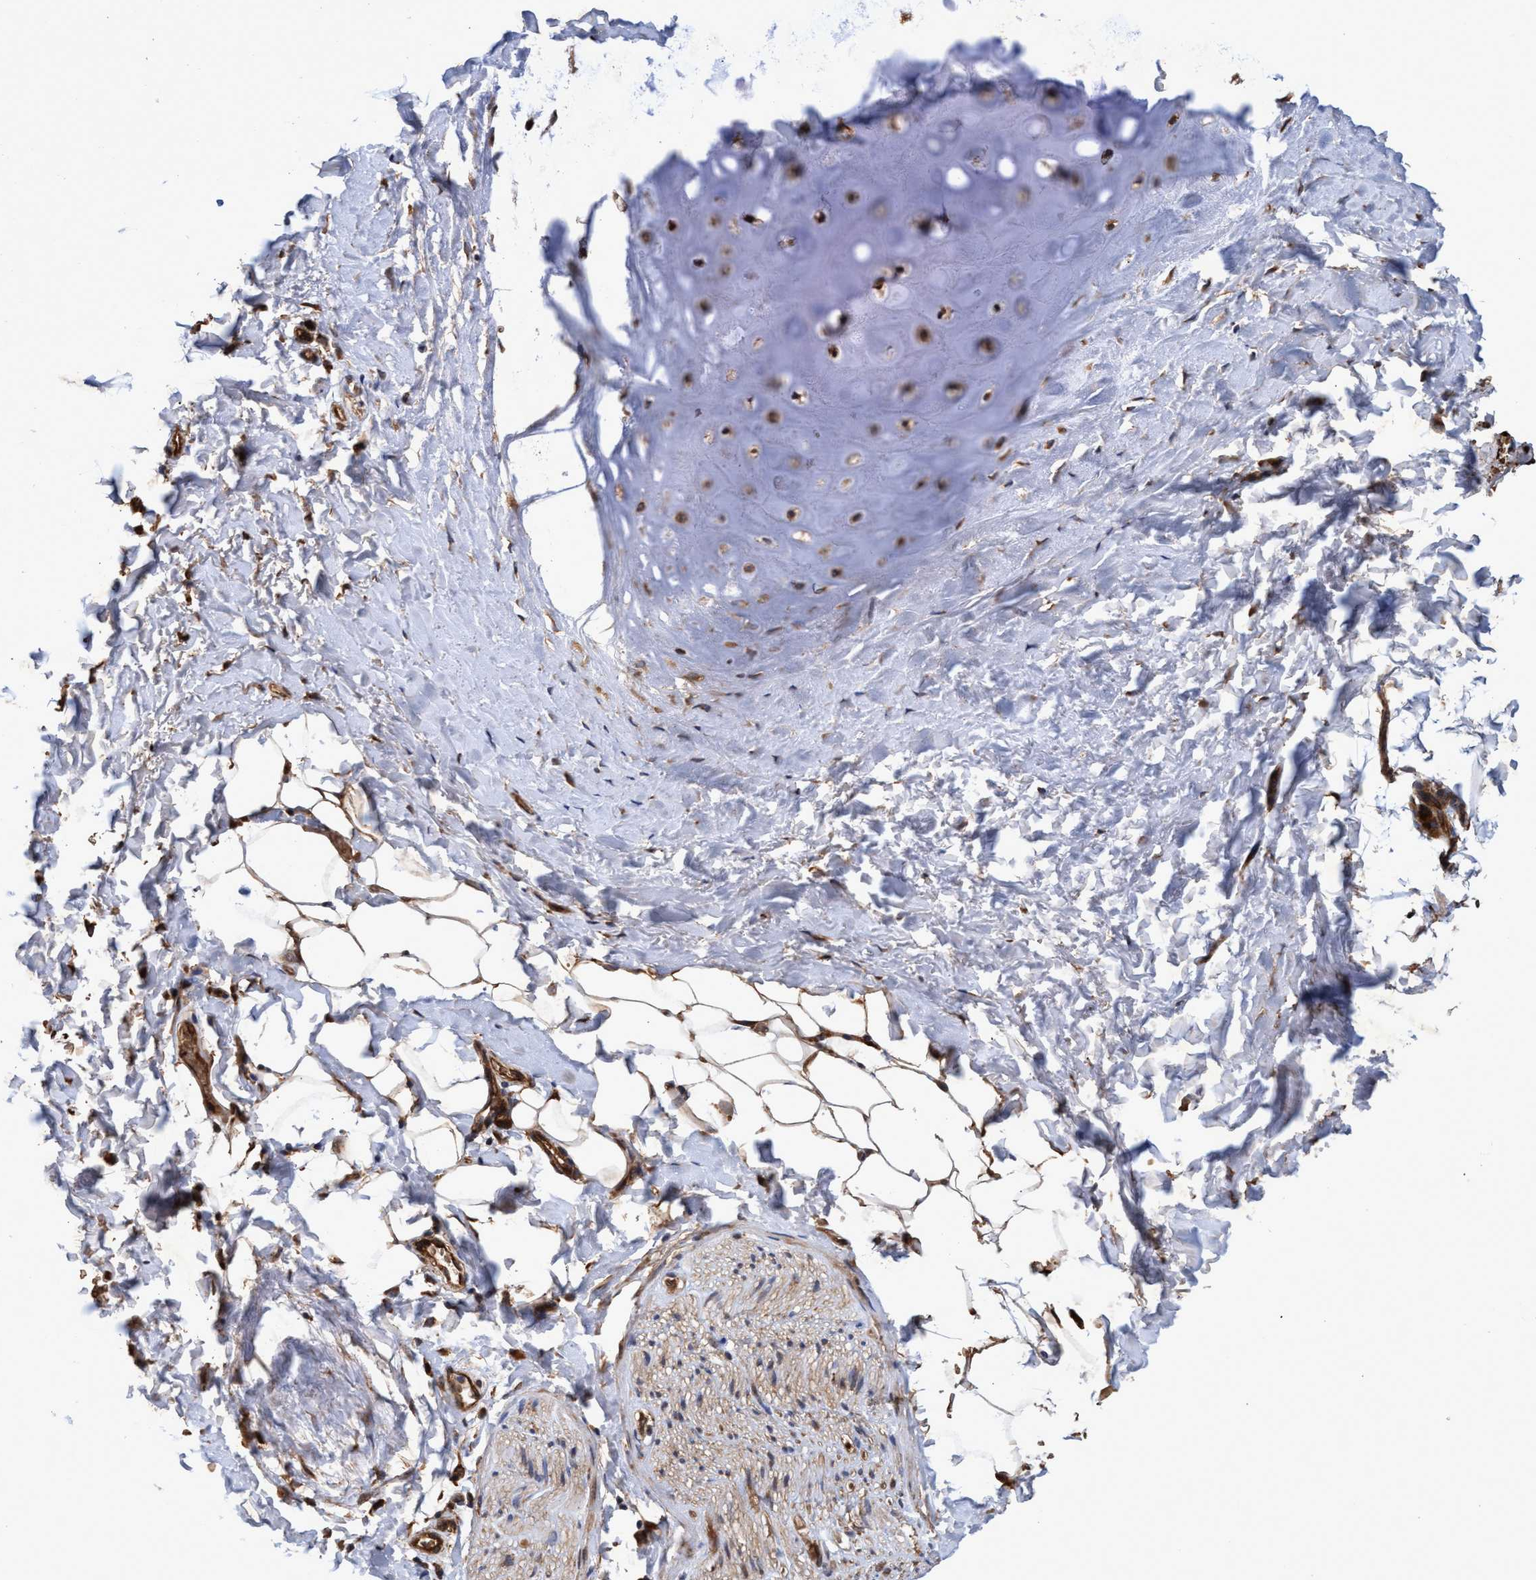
{"staining": {"intensity": "moderate", "quantity": ">75%", "location": "cytoplasmic/membranous"}, "tissue": "adipose tissue", "cell_type": "Adipocytes", "image_type": "normal", "snomed": [{"axis": "morphology", "description": "Normal tissue, NOS"}, {"axis": "topography", "description": "Cartilage tissue"}, {"axis": "topography", "description": "Bronchus"}], "caption": "Protein staining of benign adipose tissue displays moderate cytoplasmic/membranous positivity in approximately >75% of adipocytes.", "gene": "CHMP6", "patient": {"sex": "female", "age": 73}}